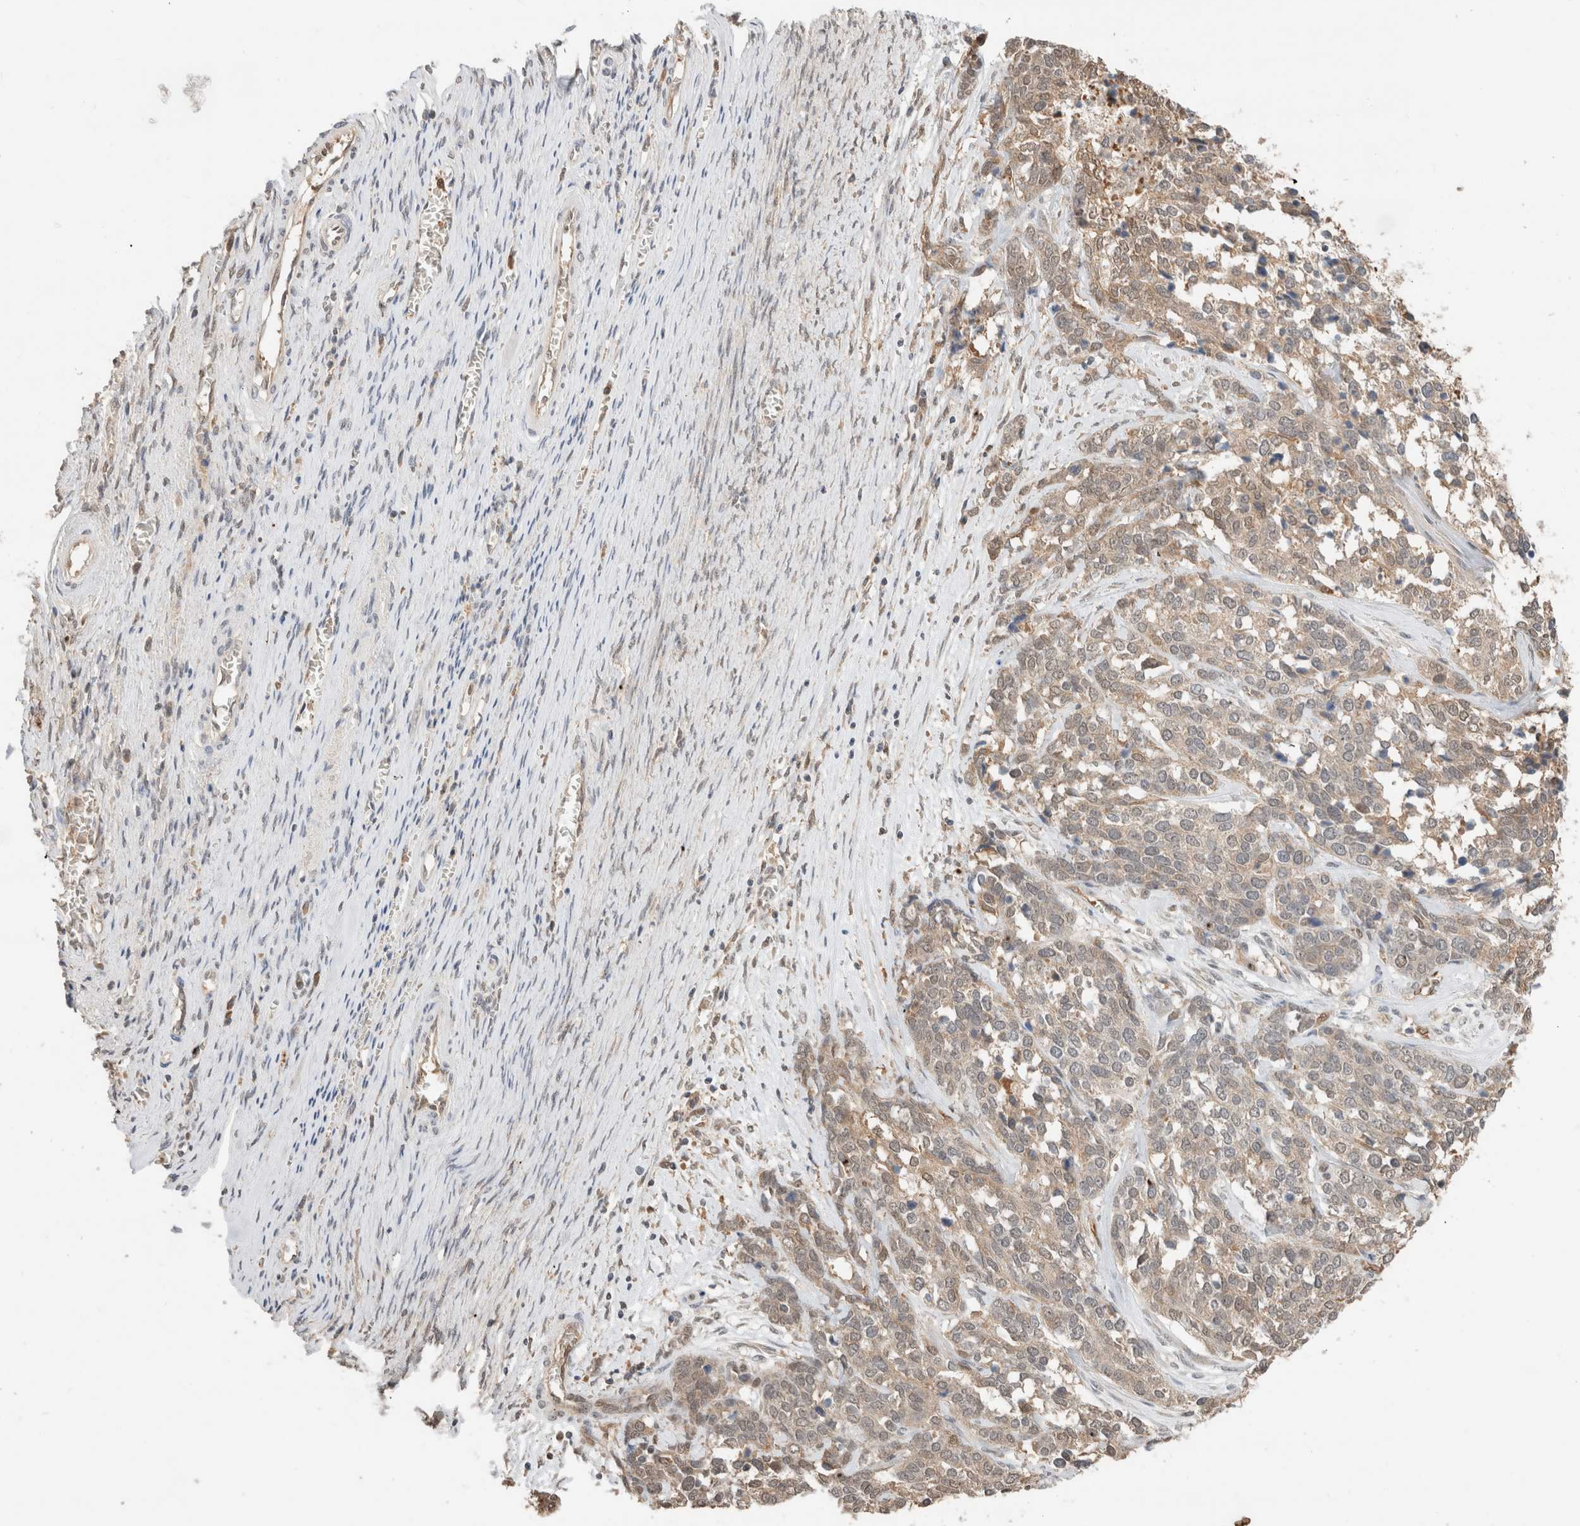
{"staining": {"intensity": "weak", "quantity": "25%-75%", "location": "cytoplasmic/membranous,nuclear"}, "tissue": "ovarian cancer", "cell_type": "Tumor cells", "image_type": "cancer", "snomed": [{"axis": "morphology", "description": "Cystadenocarcinoma, serous, NOS"}, {"axis": "topography", "description": "Ovary"}], "caption": "Immunohistochemistry staining of ovarian cancer (serous cystadenocarcinoma), which demonstrates low levels of weak cytoplasmic/membranous and nuclear staining in approximately 25%-75% of tumor cells indicating weak cytoplasmic/membranous and nuclear protein positivity. The staining was performed using DAB (3,3'-diaminobenzidine) (brown) for protein detection and nuclei were counterstained in hematoxylin (blue).", "gene": "CA13", "patient": {"sex": "female", "age": 44}}